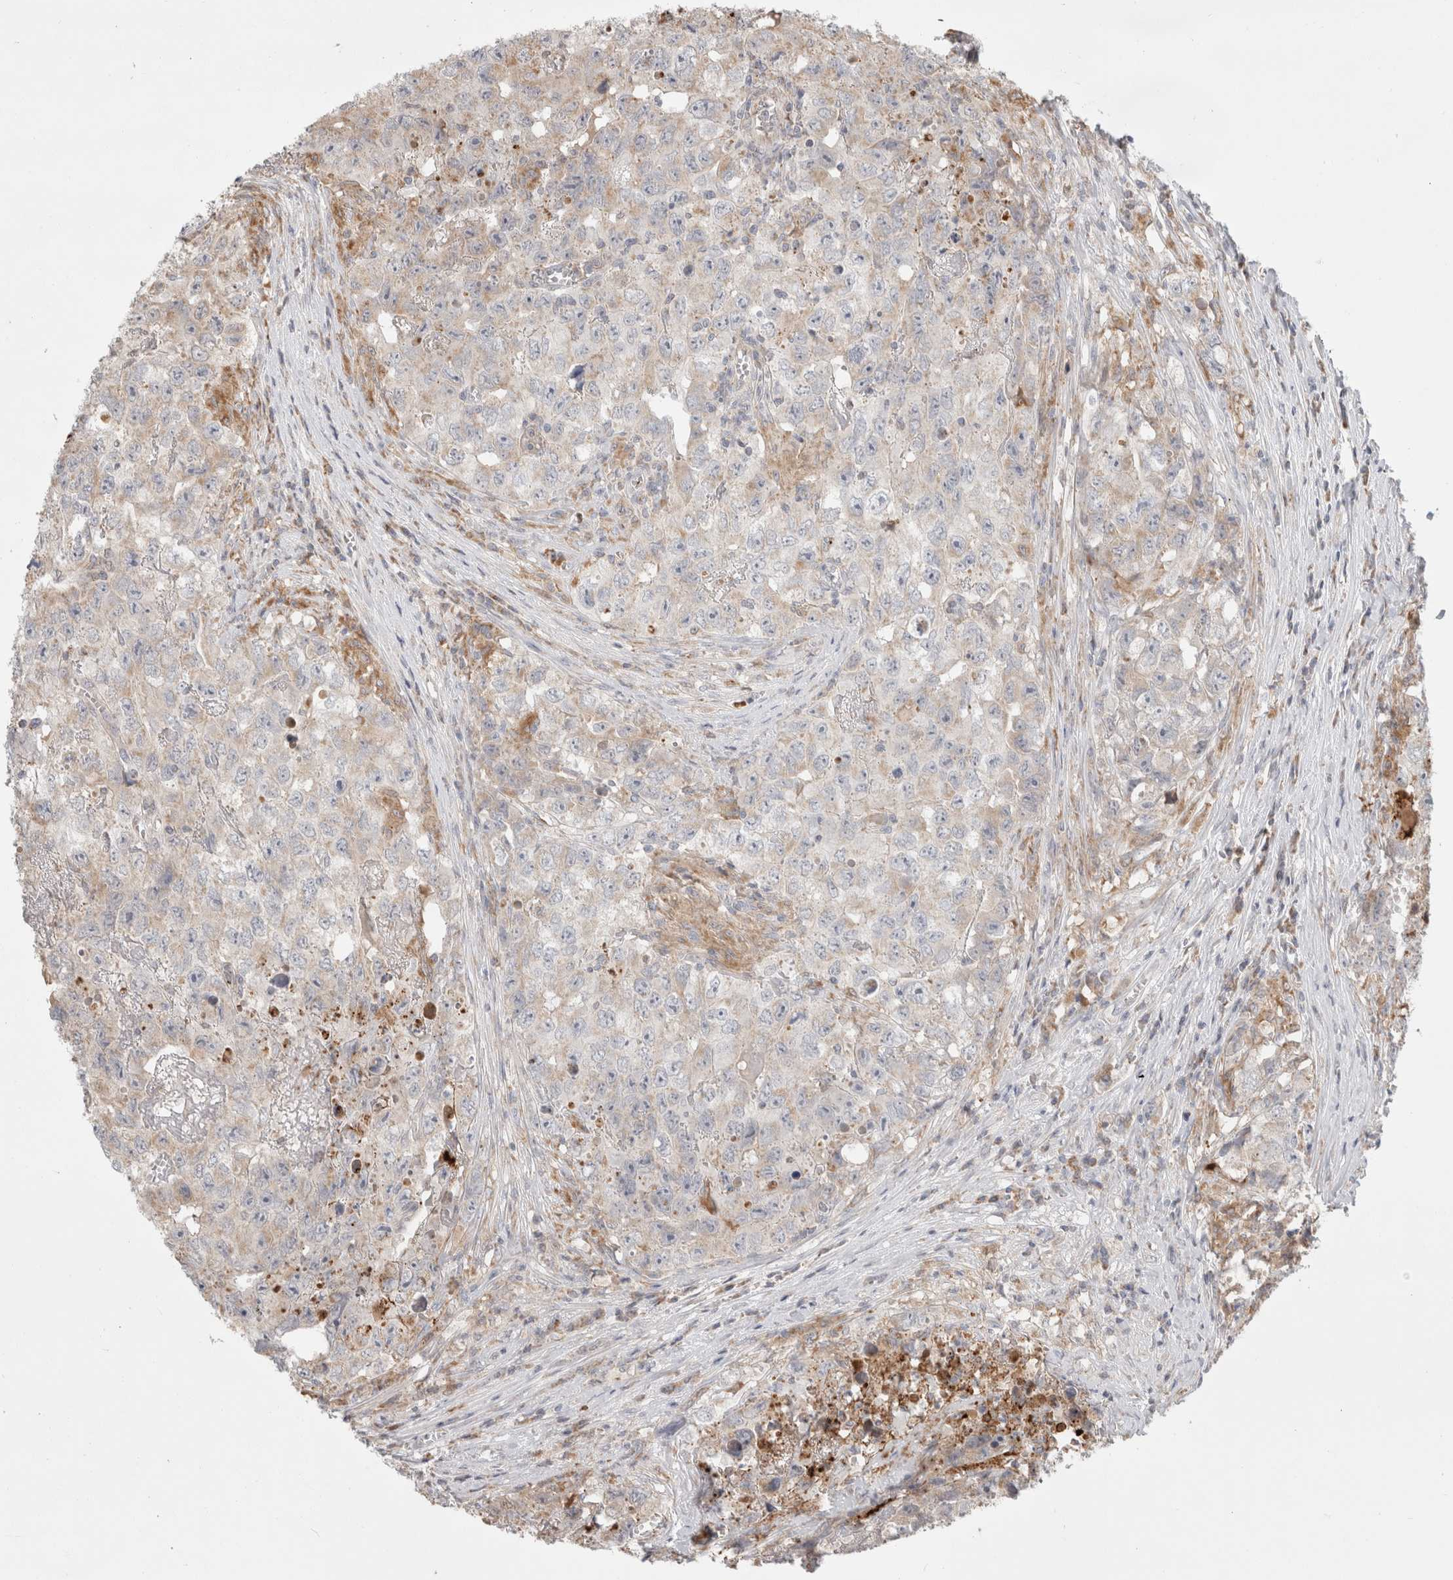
{"staining": {"intensity": "weak", "quantity": "25%-75%", "location": "cytoplasmic/membranous"}, "tissue": "testis cancer", "cell_type": "Tumor cells", "image_type": "cancer", "snomed": [{"axis": "morphology", "description": "Seminoma, NOS"}, {"axis": "morphology", "description": "Carcinoma, Embryonal, NOS"}, {"axis": "topography", "description": "Testis"}], "caption": "This is an image of IHC staining of testis cancer, which shows weak staining in the cytoplasmic/membranous of tumor cells.", "gene": "HROB", "patient": {"sex": "male", "age": 43}}